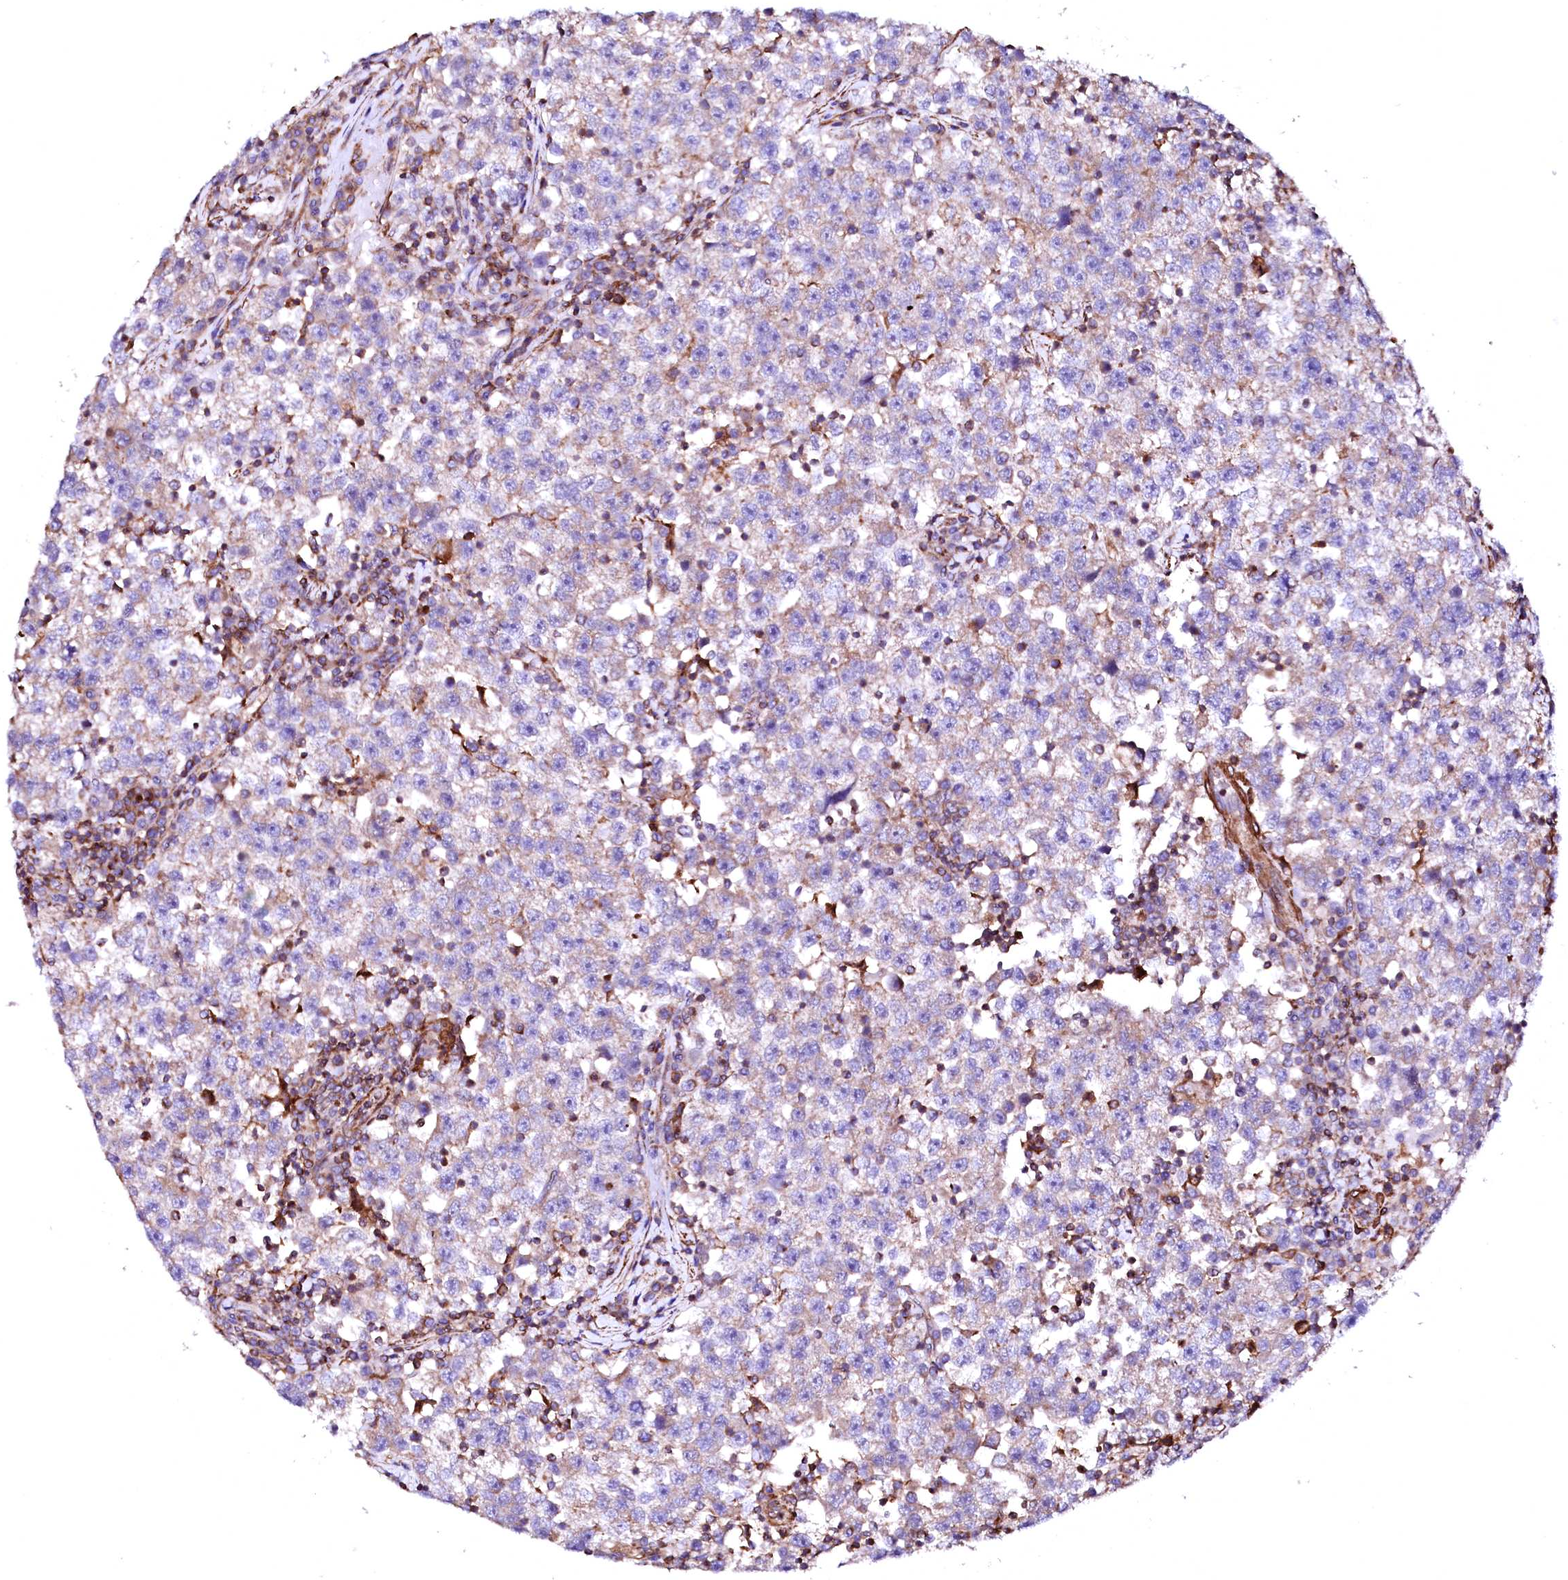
{"staining": {"intensity": "weak", "quantity": ">75%", "location": "cytoplasmic/membranous"}, "tissue": "testis cancer", "cell_type": "Tumor cells", "image_type": "cancer", "snomed": [{"axis": "morphology", "description": "Seminoma, NOS"}, {"axis": "topography", "description": "Testis"}], "caption": "DAB (3,3'-diaminobenzidine) immunohistochemical staining of human seminoma (testis) reveals weak cytoplasmic/membranous protein expression in about >75% of tumor cells.", "gene": "GPR176", "patient": {"sex": "male", "age": 22}}